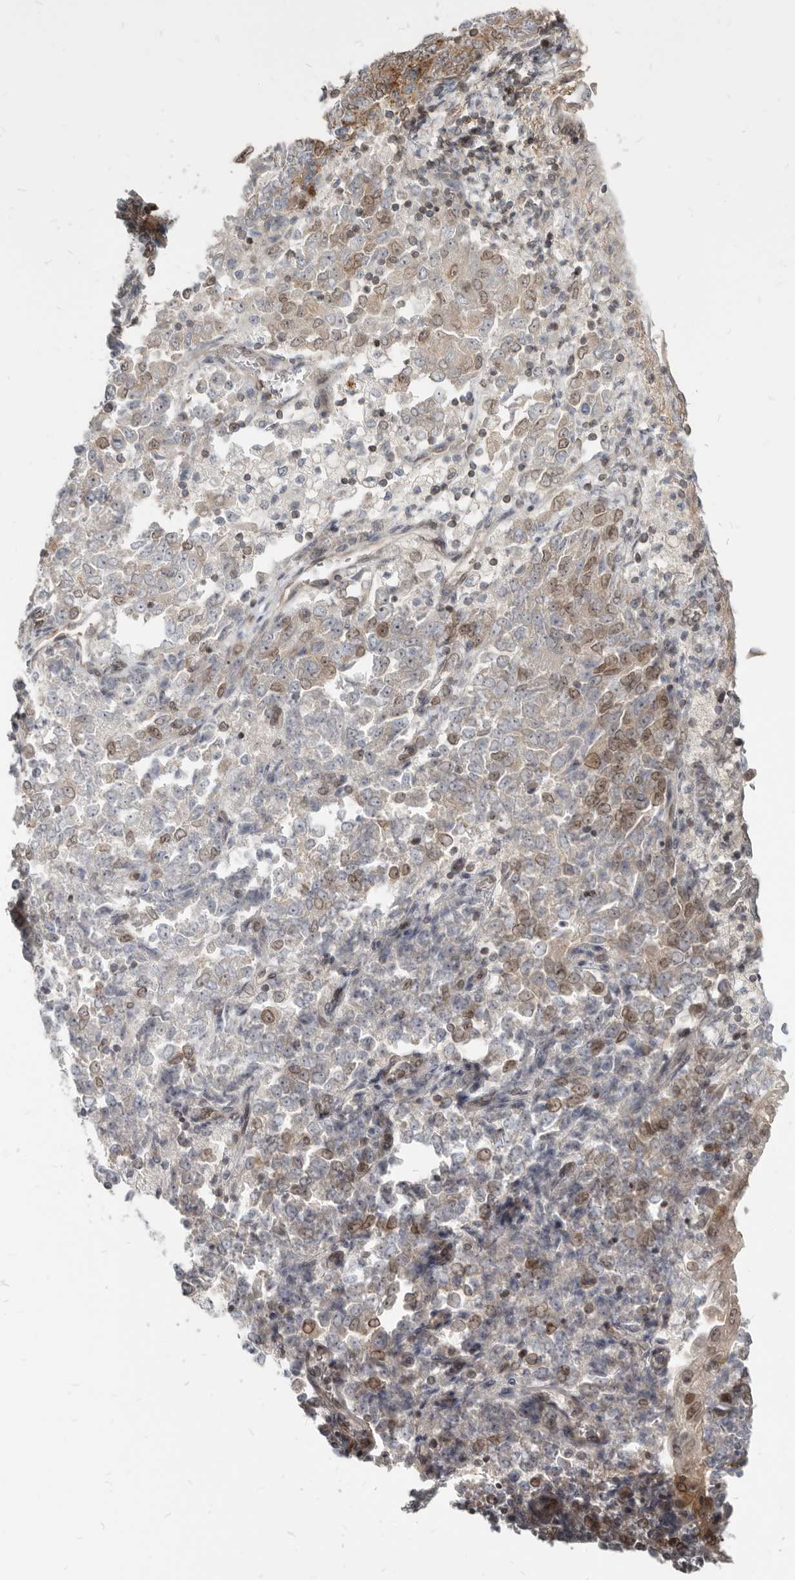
{"staining": {"intensity": "moderate", "quantity": "<25%", "location": "cytoplasmic/membranous,nuclear"}, "tissue": "endometrial cancer", "cell_type": "Tumor cells", "image_type": "cancer", "snomed": [{"axis": "morphology", "description": "Adenocarcinoma, NOS"}, {"axis": "topography", "description": "Endometrium"}], "caption": "Immunohistochemistry (IHC) histopathology image of neoplastic tissue: human endometrial cancer (adenocarcinoma) stained using IHC reveals low levels of moderate protein expression localized specifically in the cytoplasmic/membranous and nuclear of tumor cells, appearing as a cytoplasmic/membranous and nuclear brown color.", "gene": "NUP153", "patient": {"sex": "female", "age": 80}}